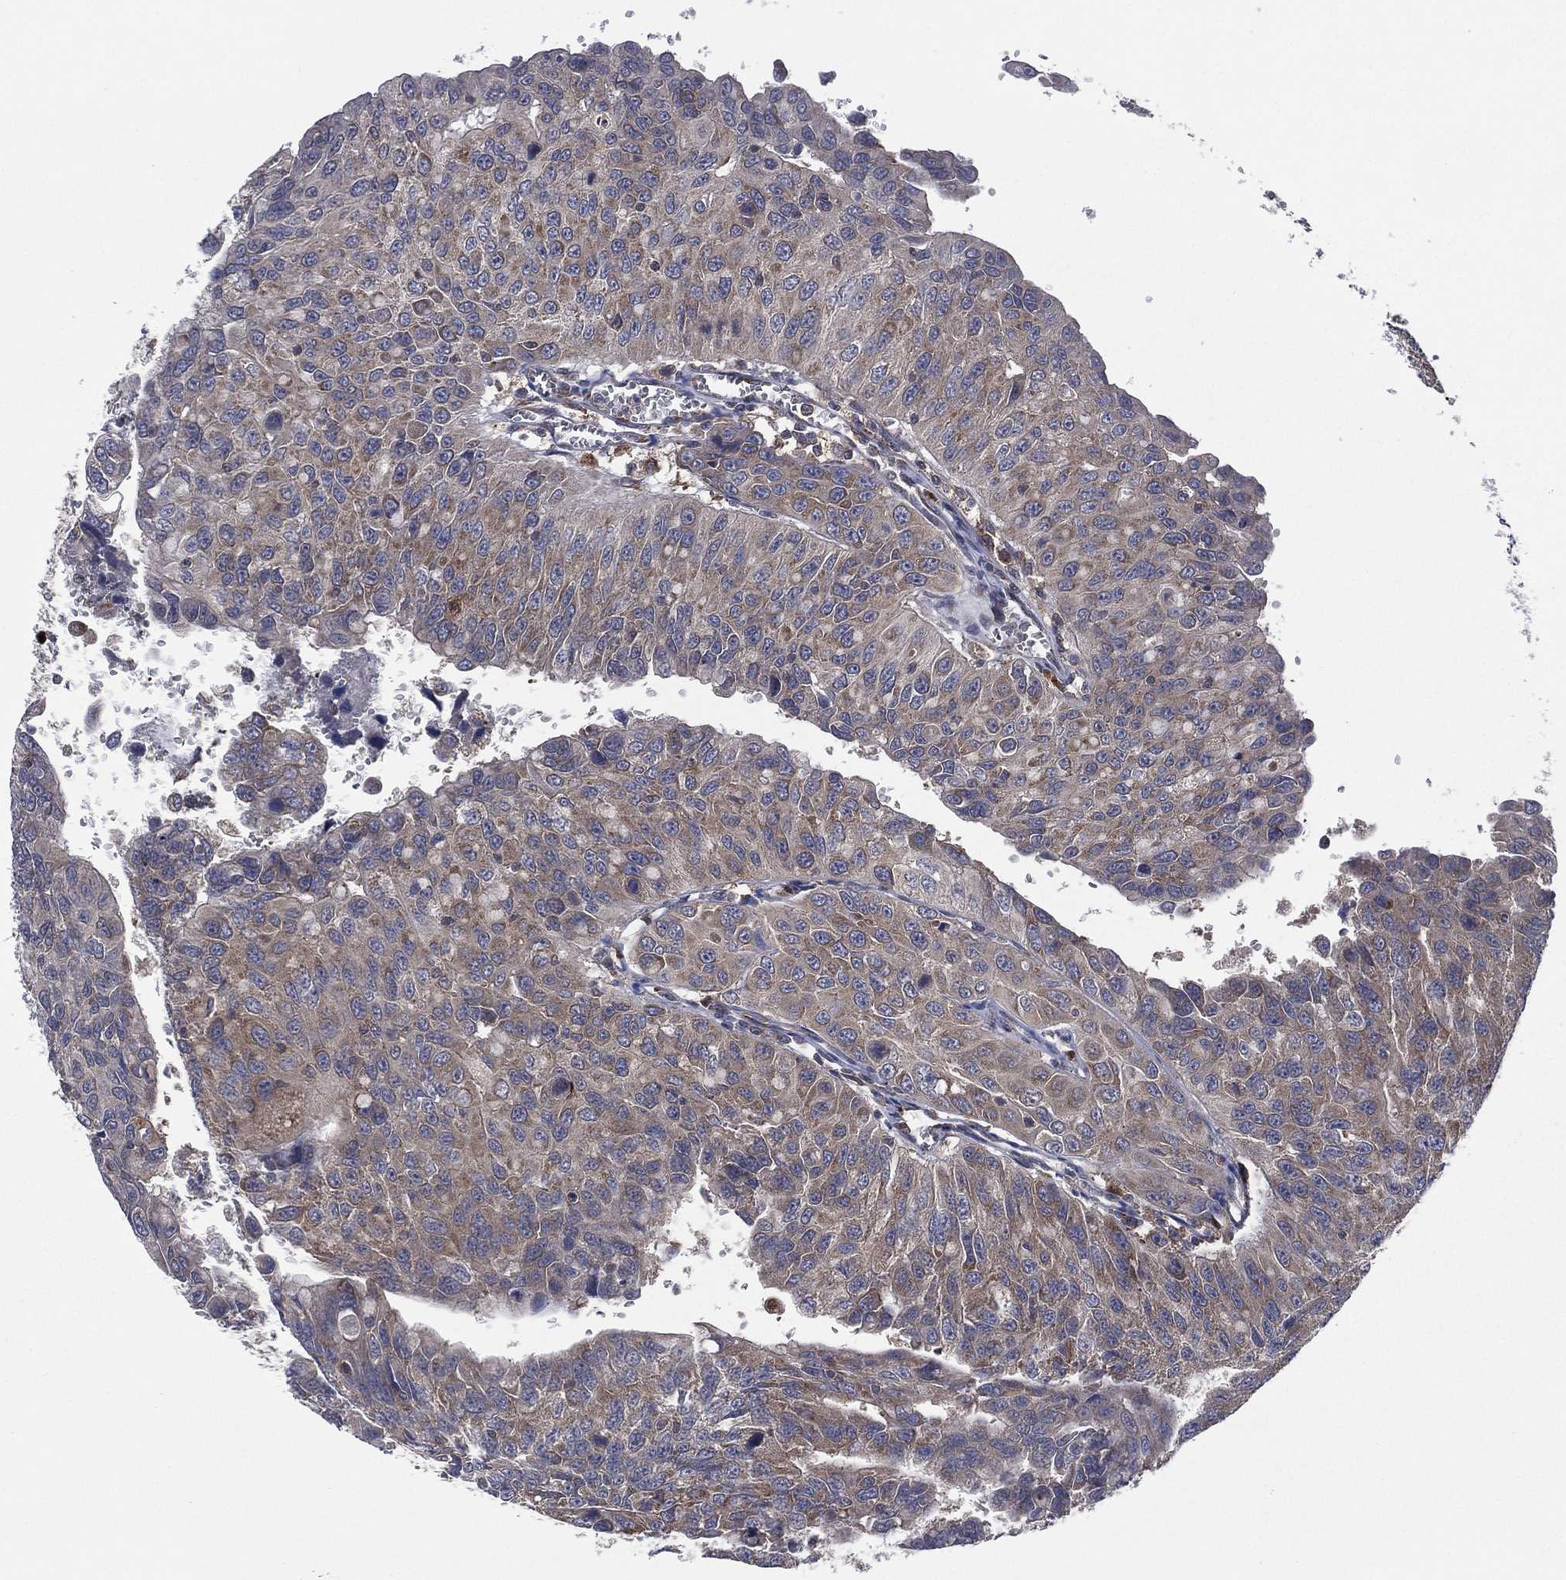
{"staining": {"intensity": "weak", "quantity": "<25%", "location": "cytoplasmic/membranous"}, "tissue": "urothelial cancer", "cell_type": "Tumor cells", "image_type": "cancer", "snomed": [{"axis": "morphology", "description": "Urothelial carcinoma, NOS"}, {"axis": "morphology", "description": "Urothelial carcinoma, High grade"}, {"axis": "topography", "description": "Urinary bladder"}], "caption": "Tumor cells show no significant staining in urothelial cancer.", "gene": "C2orf76", "patient": {"sex": "female", "age": 73}}